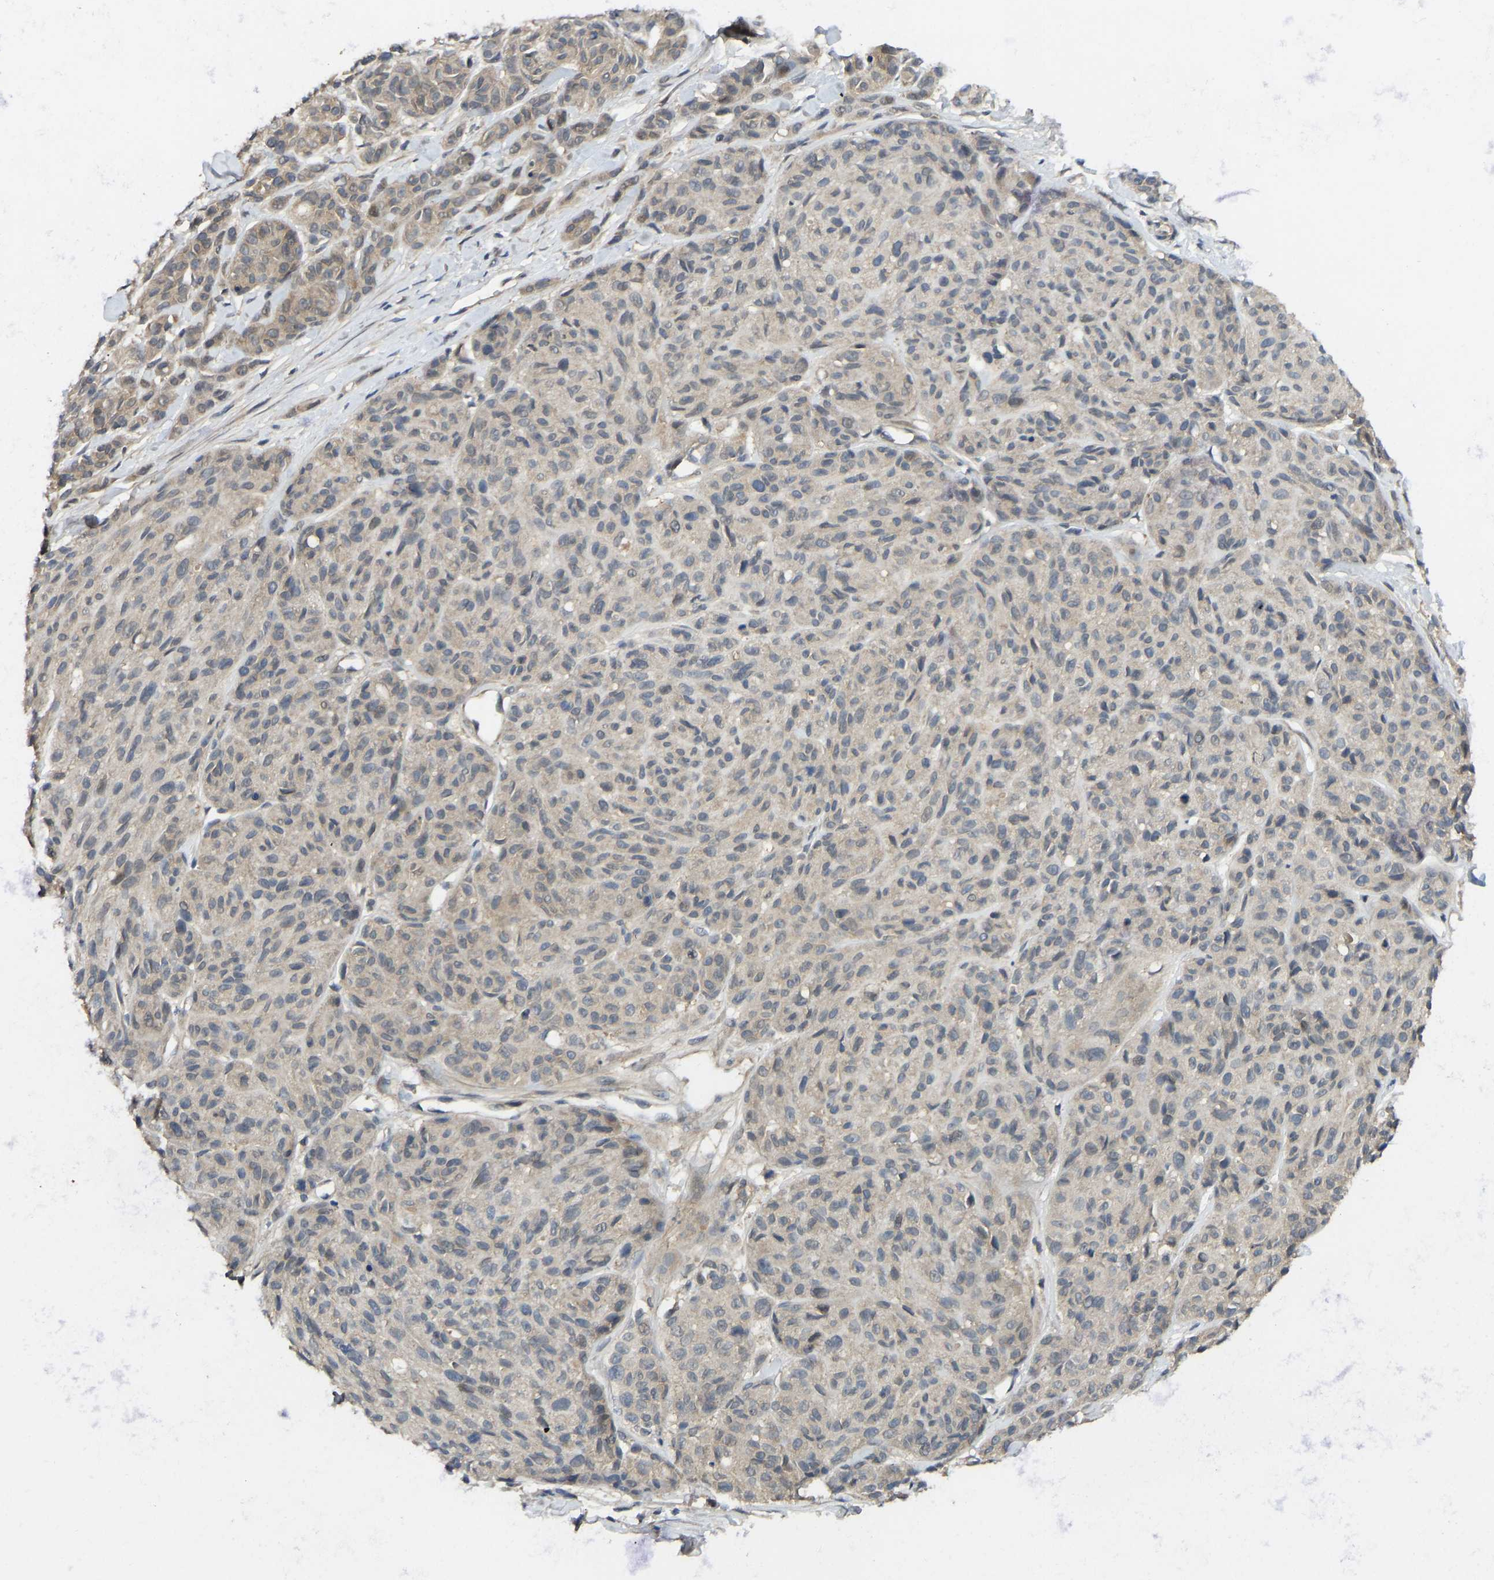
{"staining": {"intensity": "moderate", "quantity": "<25%", "location": "cytoplasmic/membranous"}, "tissue": "melanoma", "cell_type": "Tumor cells", "image_type": "cancer", "snomed": [{"axis": "morphology", "description": "Malignant melanoma, NOS"}, {"axis": "topography", "description": "Skin"}], "caption": "A low amount of moderate cytoplasmic/membranous staining is present in about <25% of tumor cells in malignant melanoma tissue.", "gene": "NDRG3", "patient": {"sex": "male", "age": 62}}